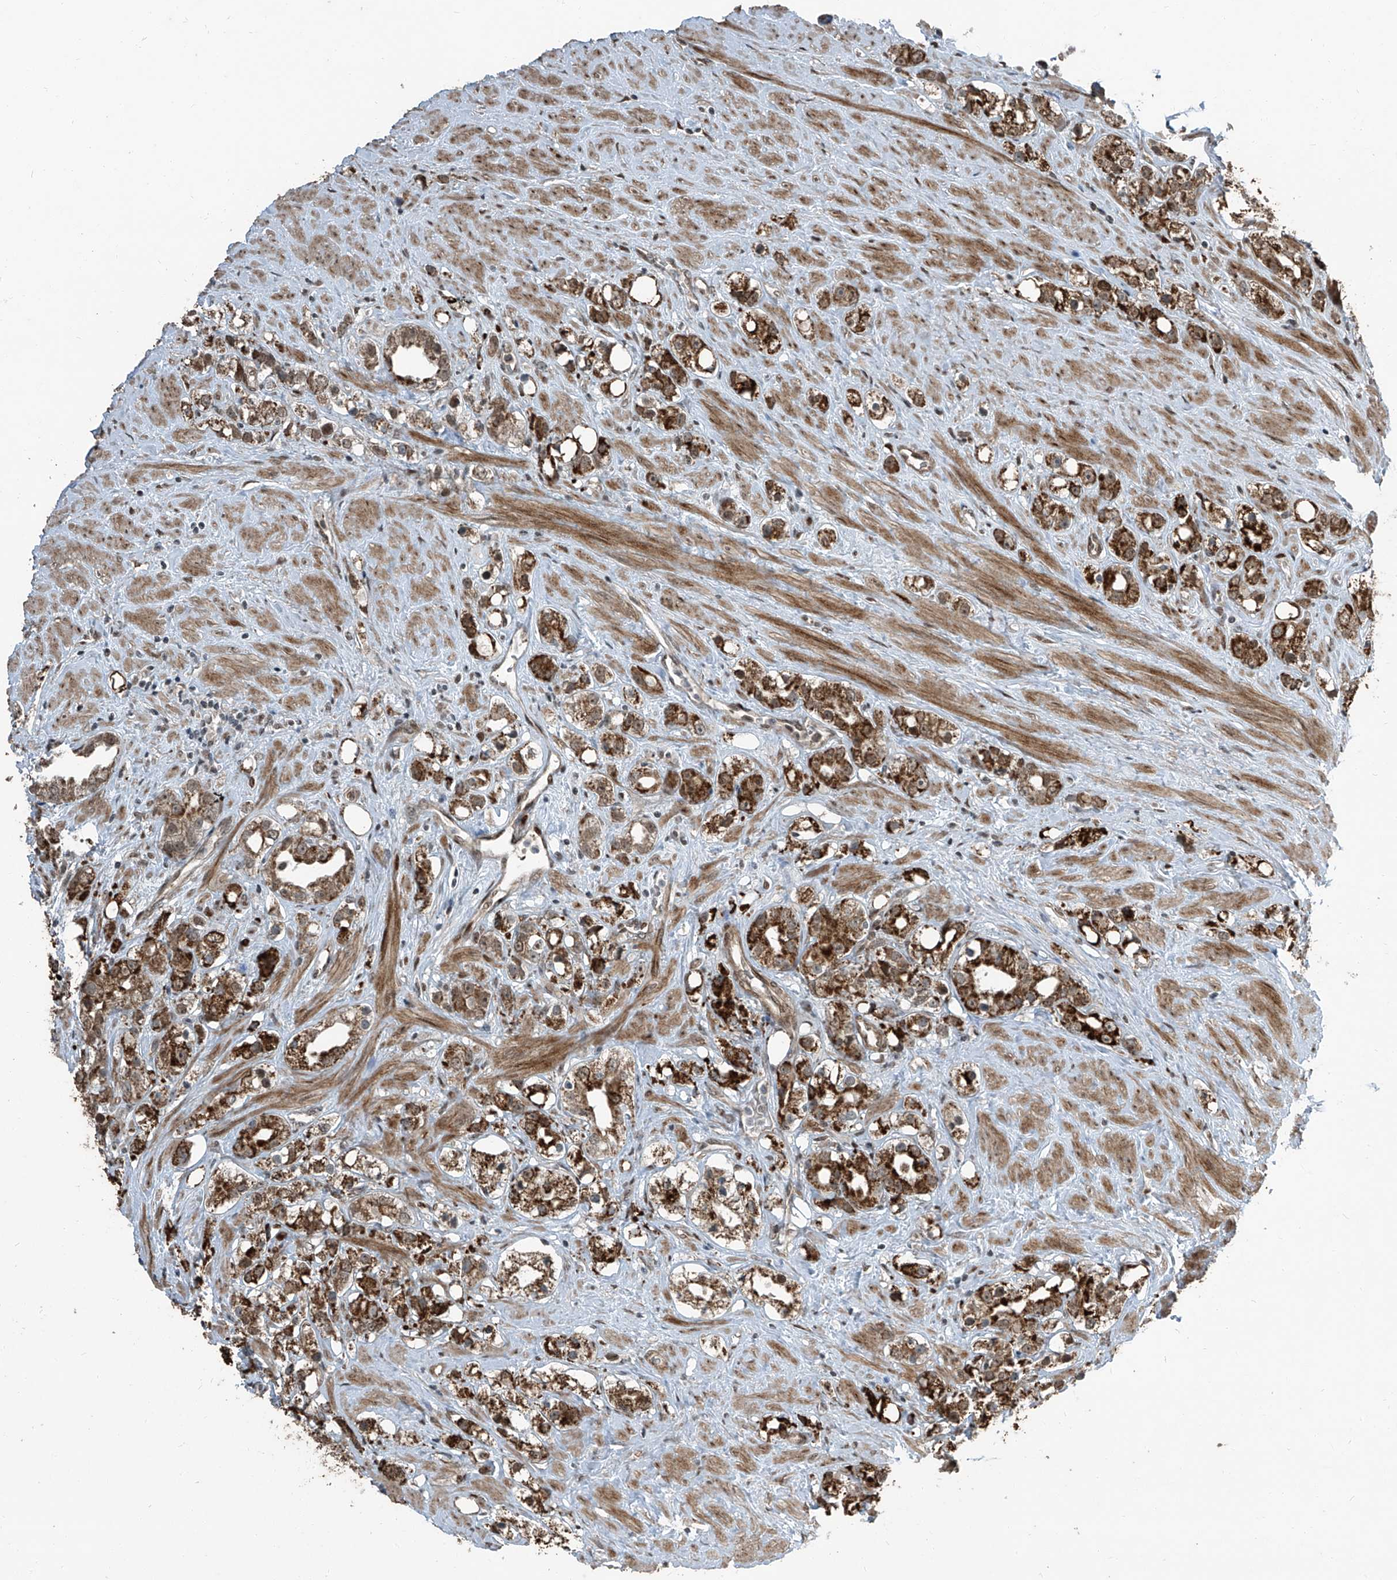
{"staining": {"intensity": "moderate", "quantity": ">75%", "location": "cytoplasmic/membranous"}, "tissue": "prostate cancer", "cell_type": "Tumor cells", "image_type": "cancer", "snomed": [{"axis": "morphology", "description": "Adenocarcinoma, NOS"}, {"axis": "topography", "description": "Prostate"}], "caption": "Immunohistochemical staining of adenocarcinoma (prostate) reveals medium levels of moderate cytoplasmic/membranous protein staining in approximately >75% of tumor cells. (IHC, brightfield microscopy, high magnification).", "gene": "ZNF570", "patient": {"sex": "male", "age": 79}}